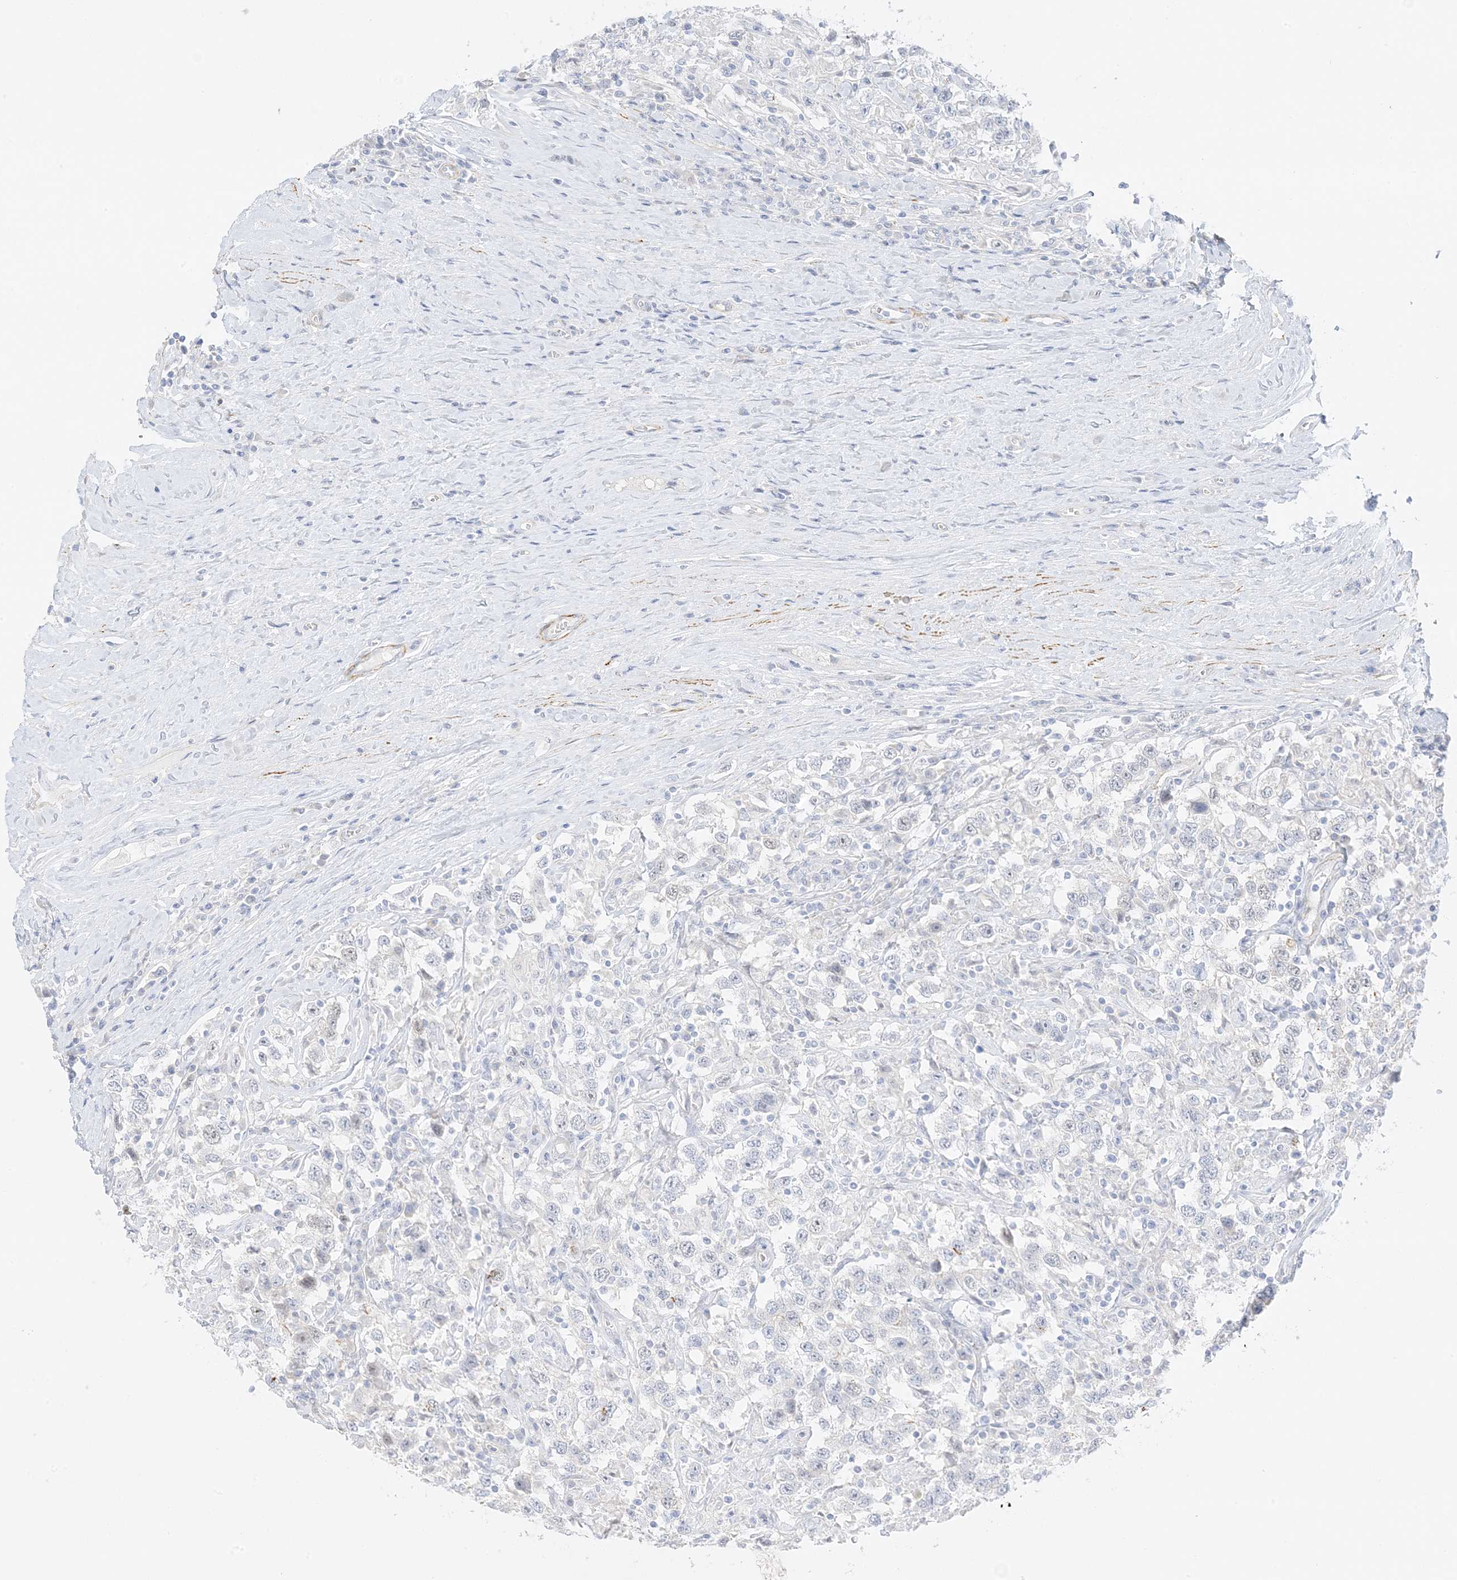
{"staining": {"intensity": "negative", "quantity": "none", "location": "none"}, "tissue": "testis cancer", "cell_type": "Tumor cells", "image_type": "cancer", "snomed": [{"axis": "morphology", "description": "Seminoma, NOS"}, {"axis": "topography", "description": "Testis"}], "caption": "The histopathology image demonstrates no staining of tumor cells in testis seminoma. The staining was performed using DAB (3,3'-diaminobenzidine) to visualize the protein expression in brown, while the nuclei were stained in blue with hematoxylin (Magnification: 20x).", "gene": "SLC22A13", "patient": {"sex": "male", "age": 41}}